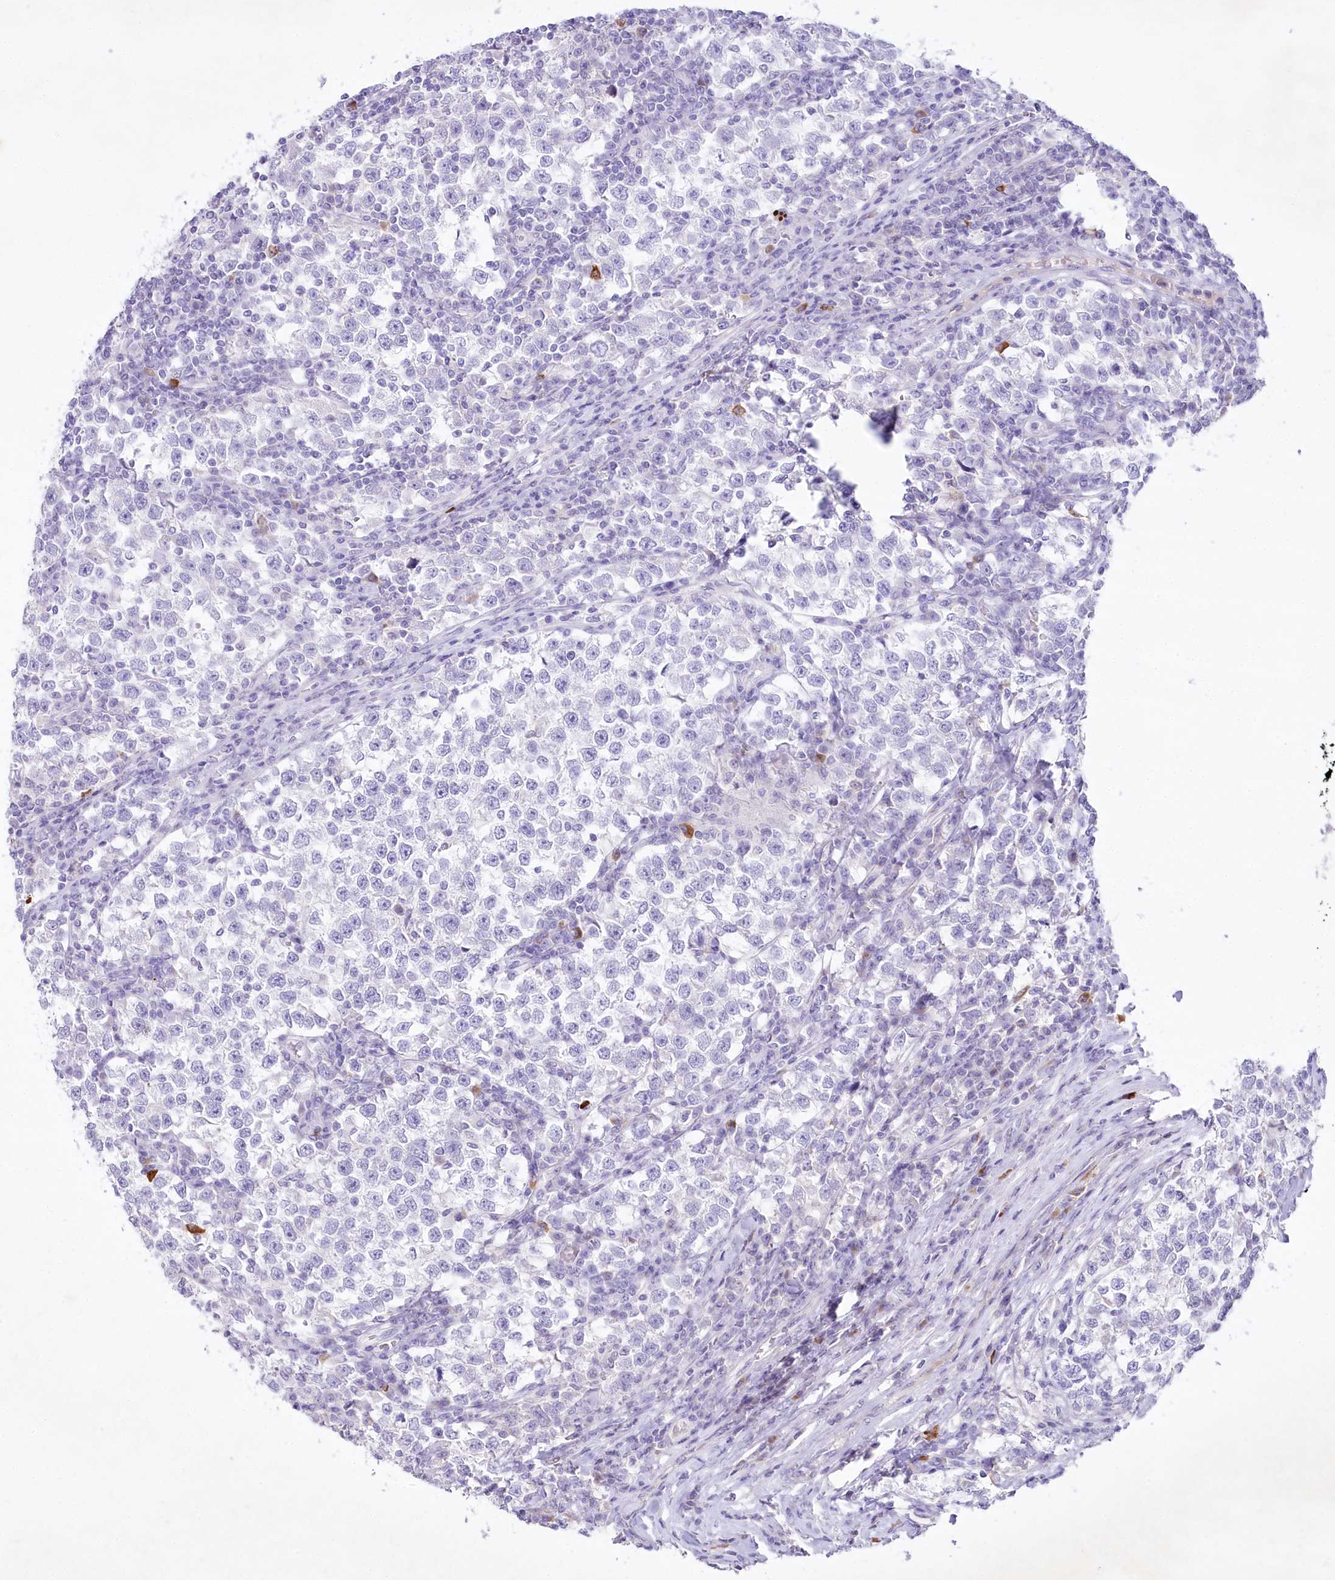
{"staining": {"intensity": "negative", "quantity": "none", "location": "none"}, "tissue": "testis cancer", "cell_type": "Tumor cells", "image_type": "cancer", "snomed": [{"axis": "morphology", "description": "Normal tissue, NOS"}, {"axis": "morphology", "description": "Seminoma, NOS"}, {"axis": "topography", "description": "Testis"}], "caption": "Immunohistochemical staining of human testis seminoma reveals no significant staining in tumor cells.", "gene": "MYOZ1", "patient": {"sex": "male", "age": 43}}